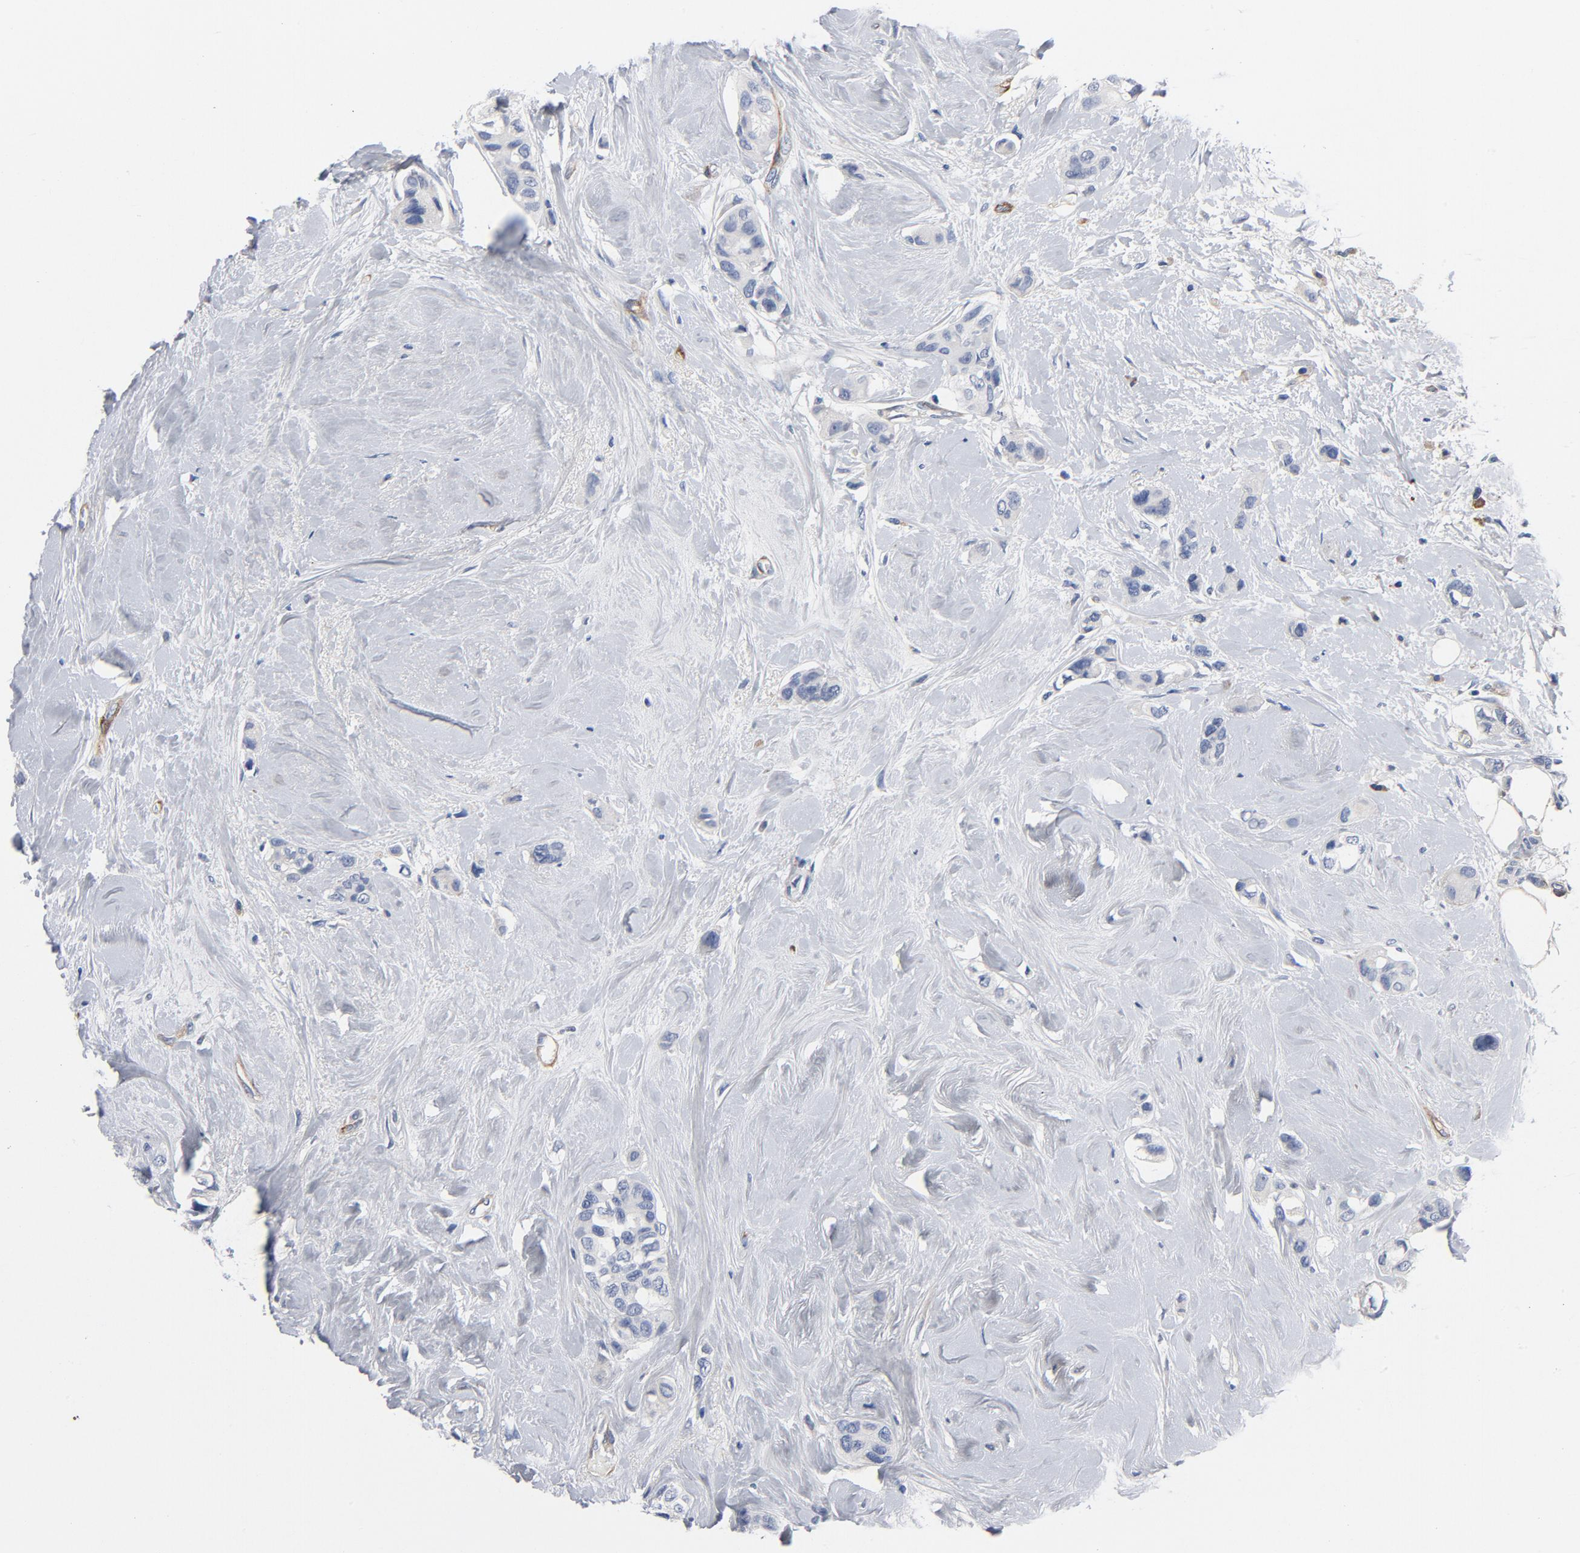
{"staining": {"intensity": "negative", "quantity": "none", "location": "none"}, "tissue": "breast cancer", "cell_type": "Tumor cells", "image_type": "cancer", "snomed": [{"axis": "morphology", "description": "Duct carcinoma"}, {"axis": "topography", "description": "Breast"}], "caption": "Immunohistochemical staining of breast invasive ductal carcinoma demonstrates no significant expression in tumor cells. Nuclei are stained in blue.", "gene": "LAMC1", "patient": {"sex": "female", "age": 51}}